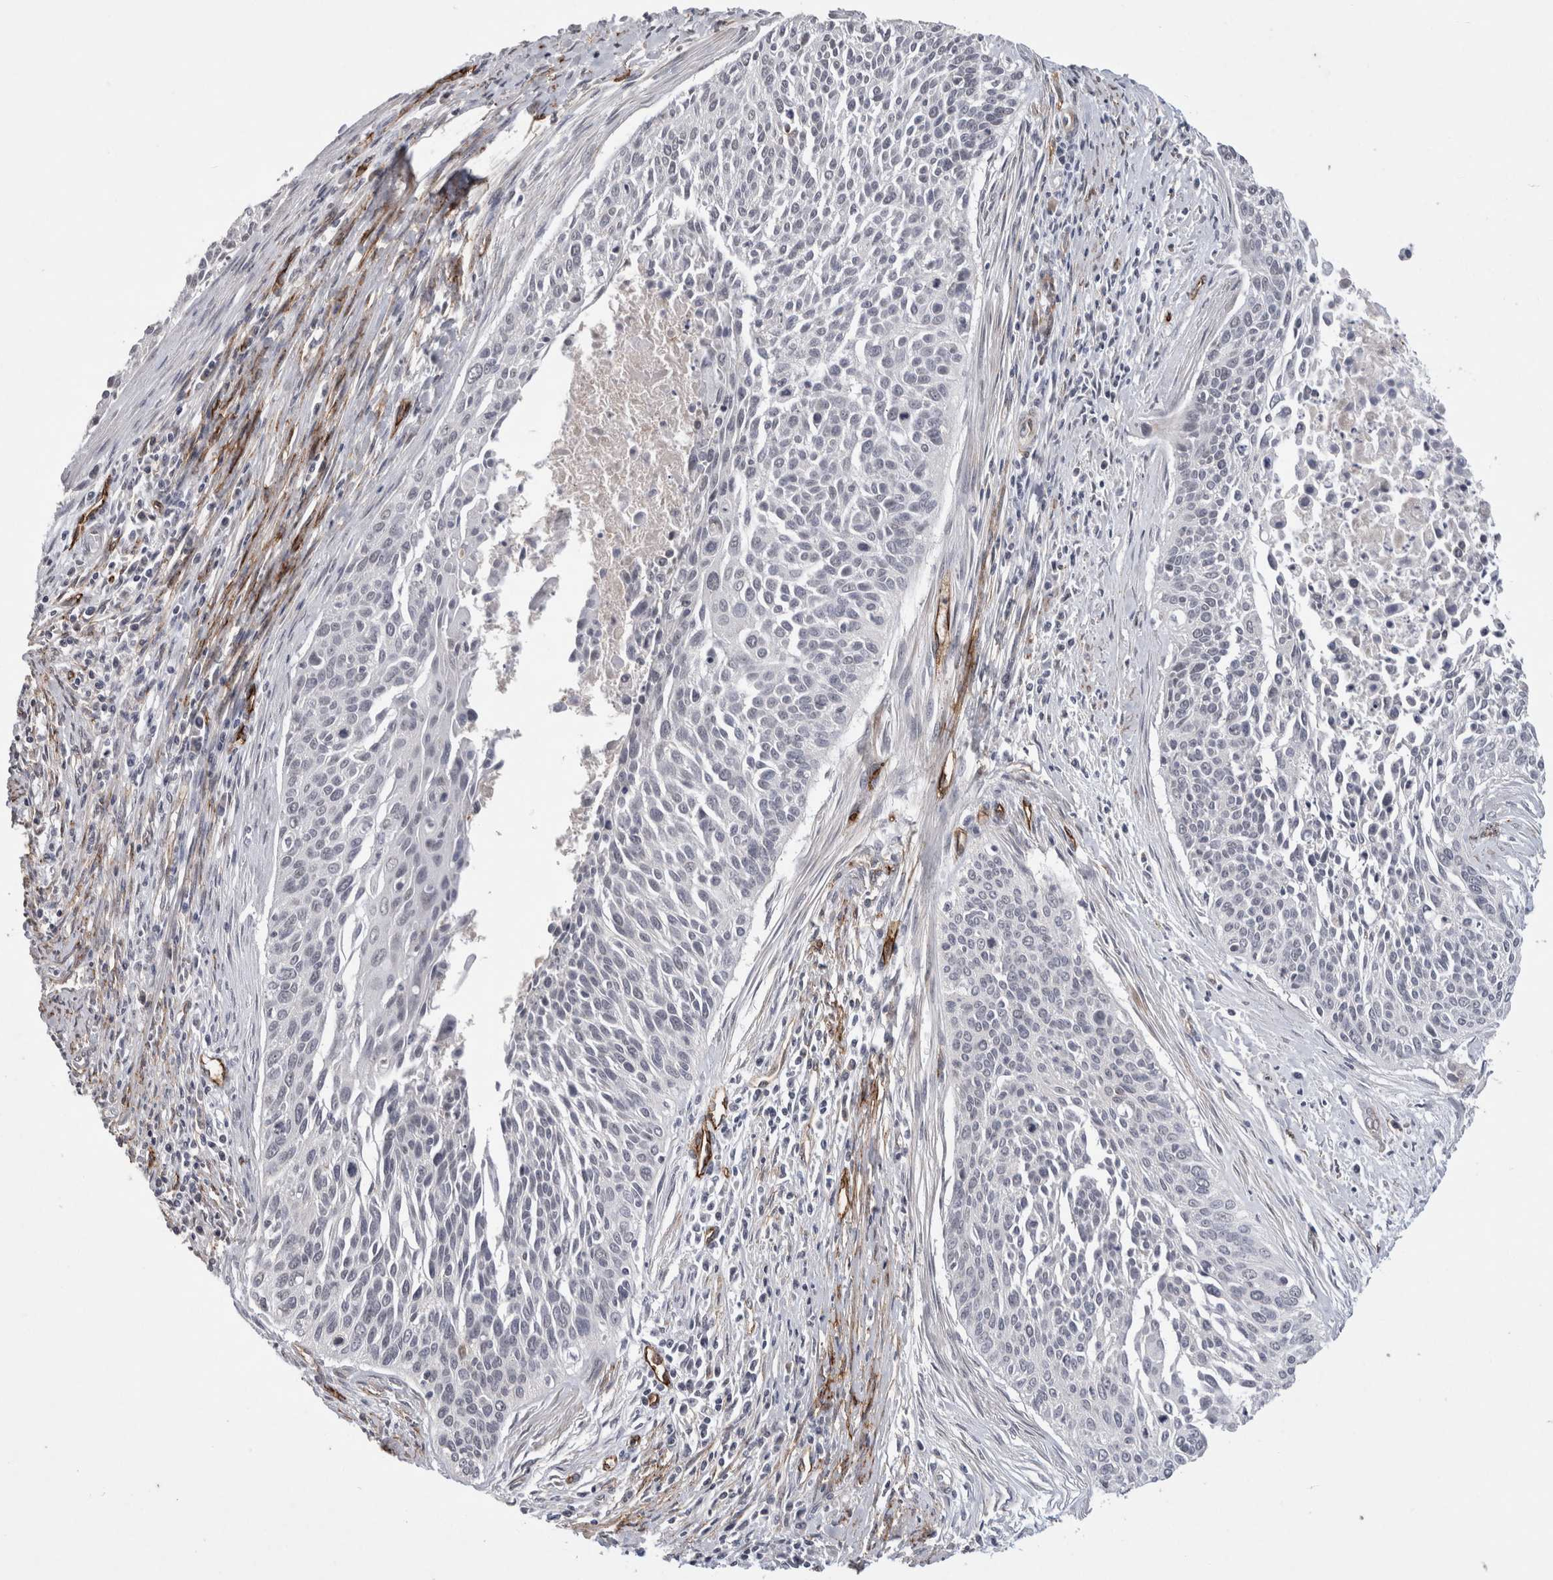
{"staining": {"intensity": "negative", "quantity": "none", "location": "none"}, "tissue": "cervical cancer", "cell_type": "Tumor cells", "image_type": "cancer", "snomed": [{"axis": "morphology", "description": "Squamous cell carcinoma, NOS"}, {"axis": "topography", "description": "Cervix"}], "caption": "A high-resolution micrograph shows immunohistochemistry (IHC) staining of cervical squamous cell carcinoma, which reveals no significant positivity in tumor cells. The staining was performed using DAB (3,3'-diaminobenzidine) to visualize the protein expression in brown, while the nuclei were stained in blue with hematoxylin (Magnification: 20x).", "gene": "CDH13", "patient": {"sex": "female", "age": 55}}